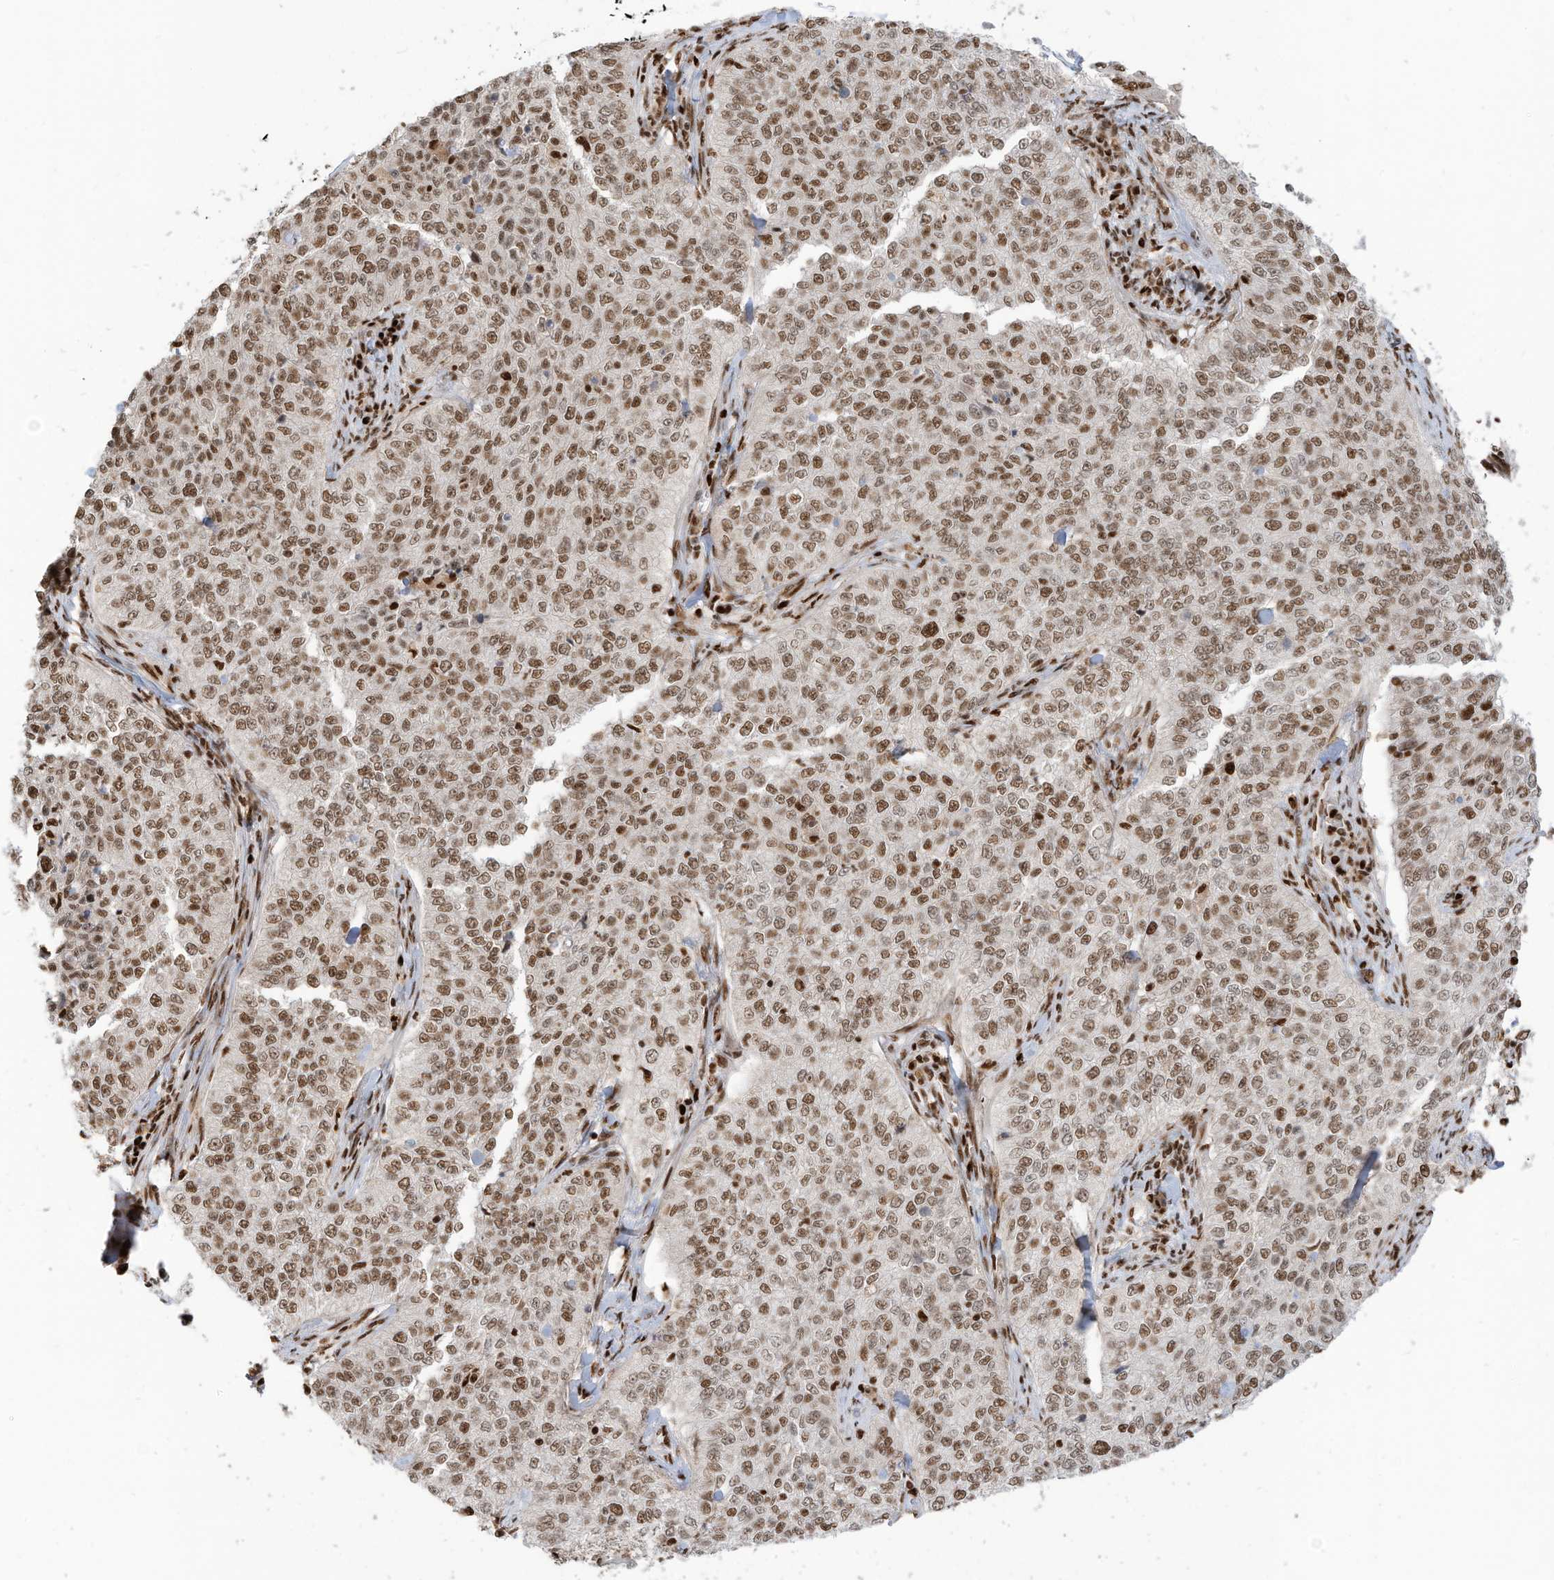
{"staining": {"intensity": "moderate", "quantity": ">75%", "location": "nuclear"}, "tissue": "cervical cancer", "cell_type": "Tumor cells", "image_type": "cancer", "snomed": [{"axis": "morphology", "description": "Squamous cell carcinoma, NOS"}, {"axis": "topography", "description": "Cervix"}], "caption": "Cervical cancer (squamous cell carcinoma) stained for a protein shows moderate nuclear positivity in tumor cells.", "gene": "SAMD15", "patient": {"sex": "female", "age": 35}}